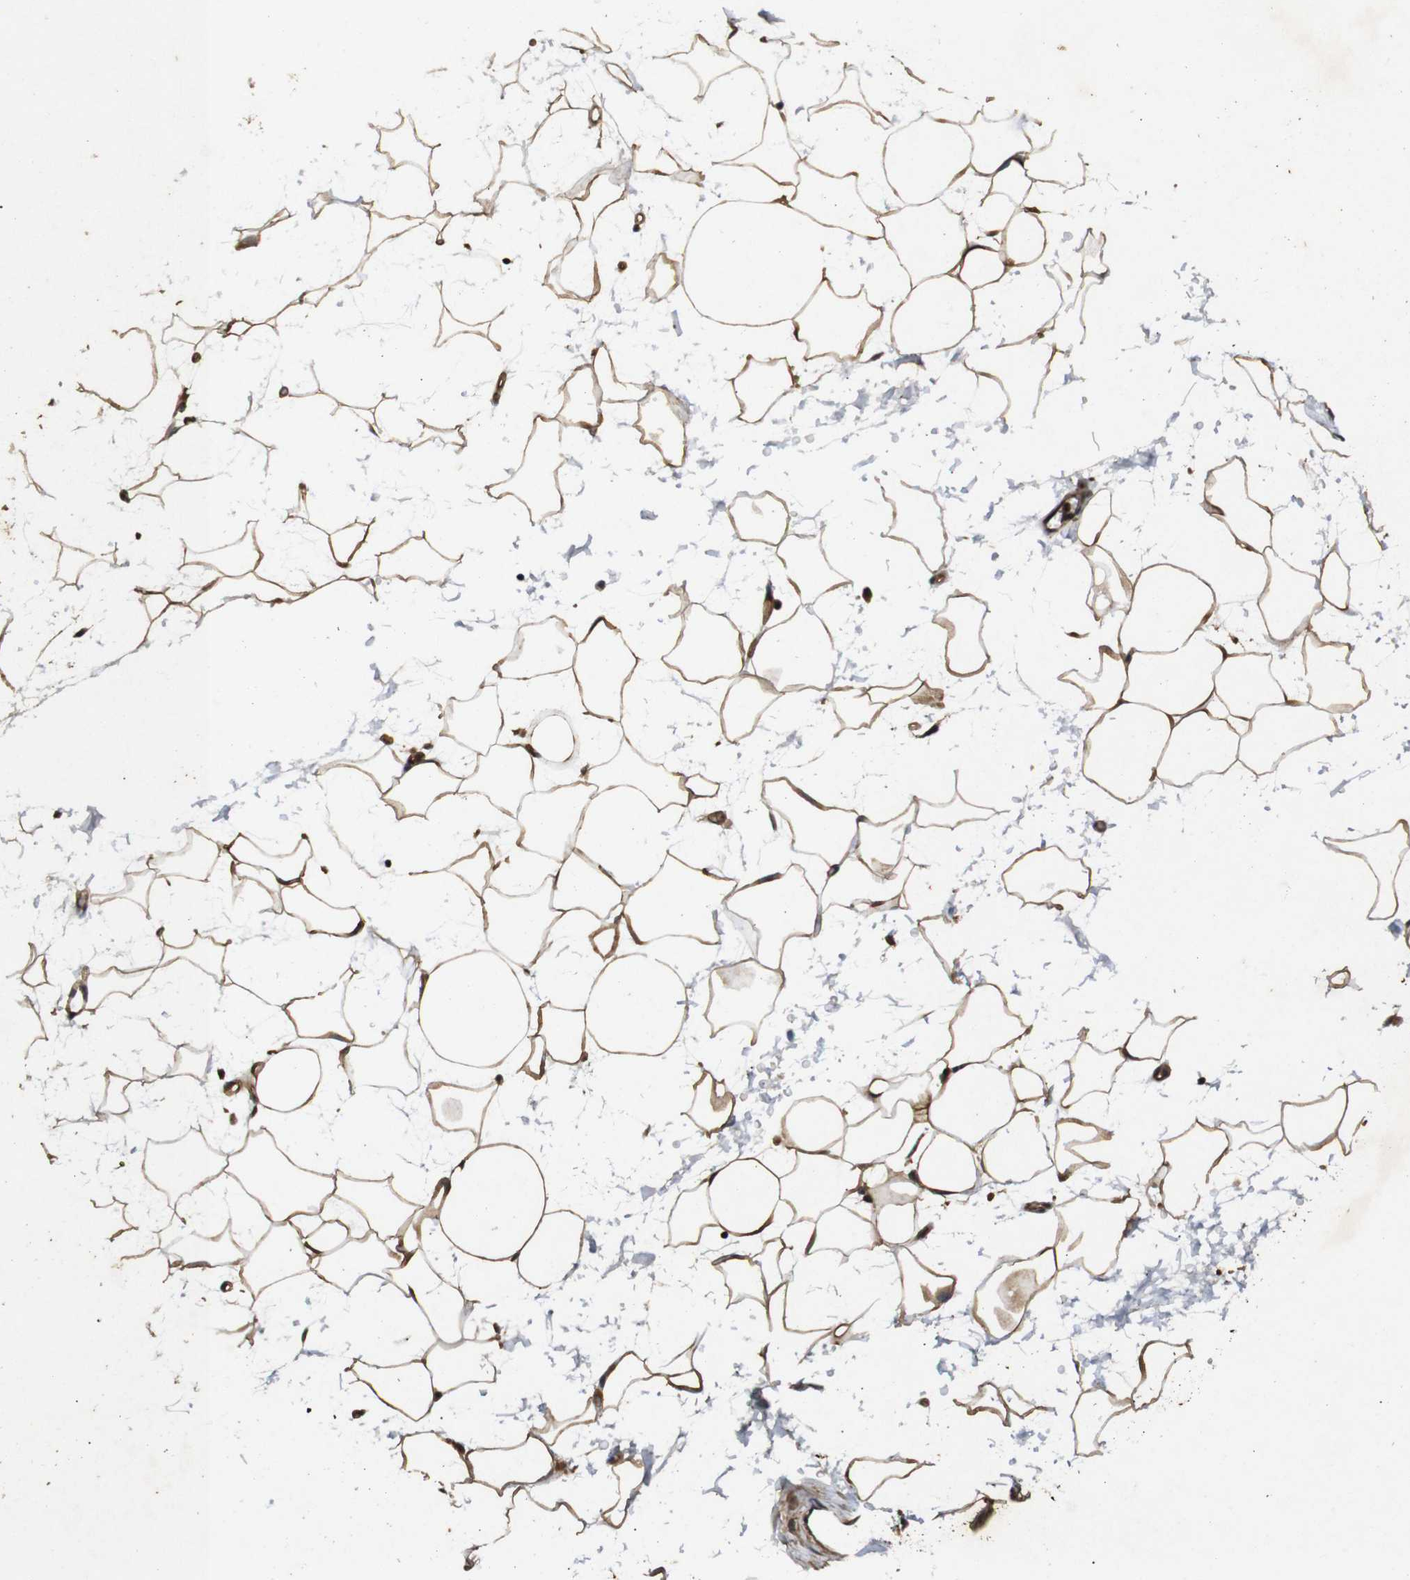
{"staining": {"intensity": "strong", "quantity": ">75%", "location": "cytoplasmic/membranous"}, "tissue": "adipose tissue", "cell_type": "Adipocytes", "image_type": "normal", "snomed": [{"axis": "morphology", "description": "Normal tissue, NOS"}, {"axis": "topography", "description": "Soft tissue"}], "caption": "Adipocytes reveal strong cytoplasmic/membranous staining in about >75% of cells in normal adipose tissue. (brown staining indicates protein expression, while blue staining denotes nuclei).", "gene": "RIPK1", "patient": {"sex": "male", "age": 72}}